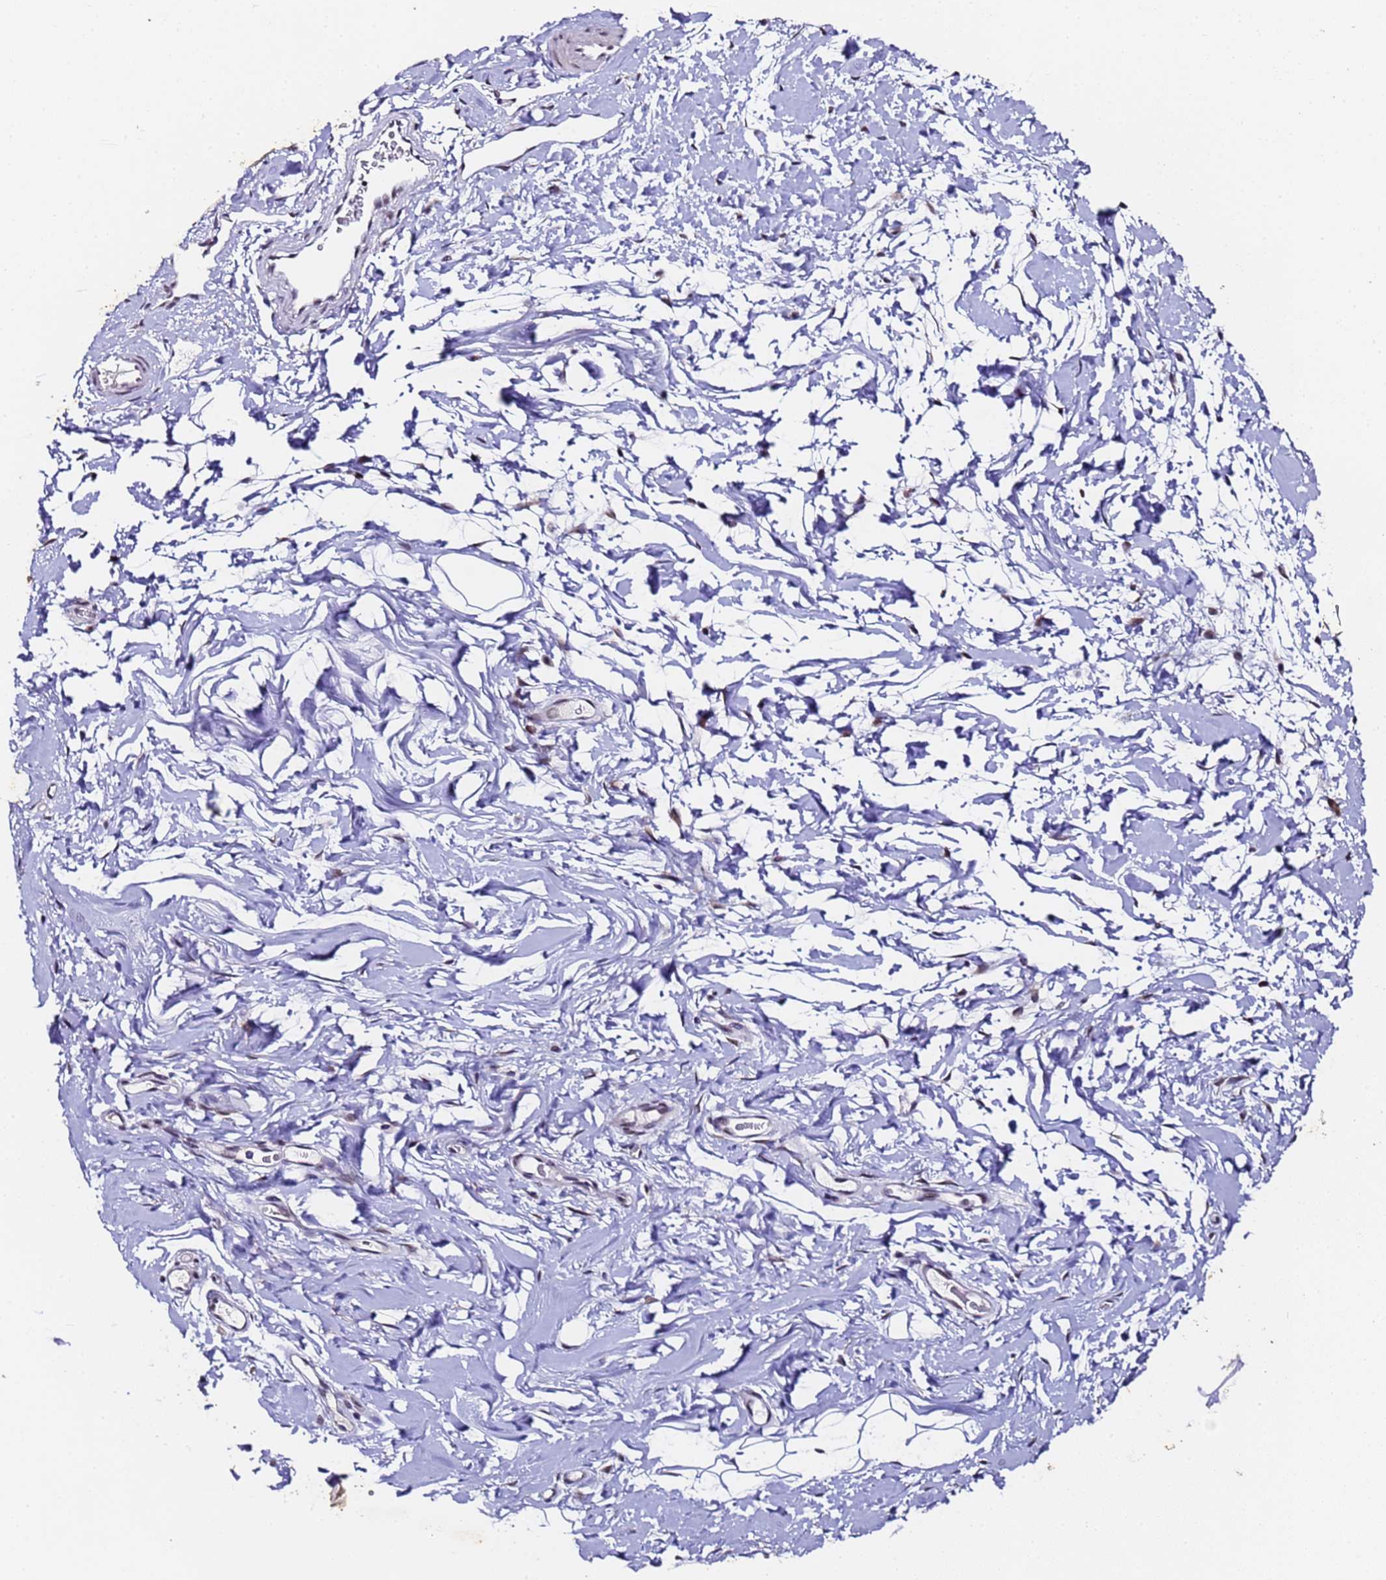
{"staining": {"intensity": "negative", "quantity": "none", "location": "none"}, "tissue": "adipose tissue", "cell_type": "Adipocytes", "image_type": "normal", "snomed": [{"axis": "morphology", "description": "Normal tissue, NOS"}, {"axis": "topography", "description": "Breast"}], "caption": "Immunohistochemistry of normal human adipose tissue displays no staining in adipocytes.", "gene": "FNBP4", "patient": {"sex": "female", "age": 26}}